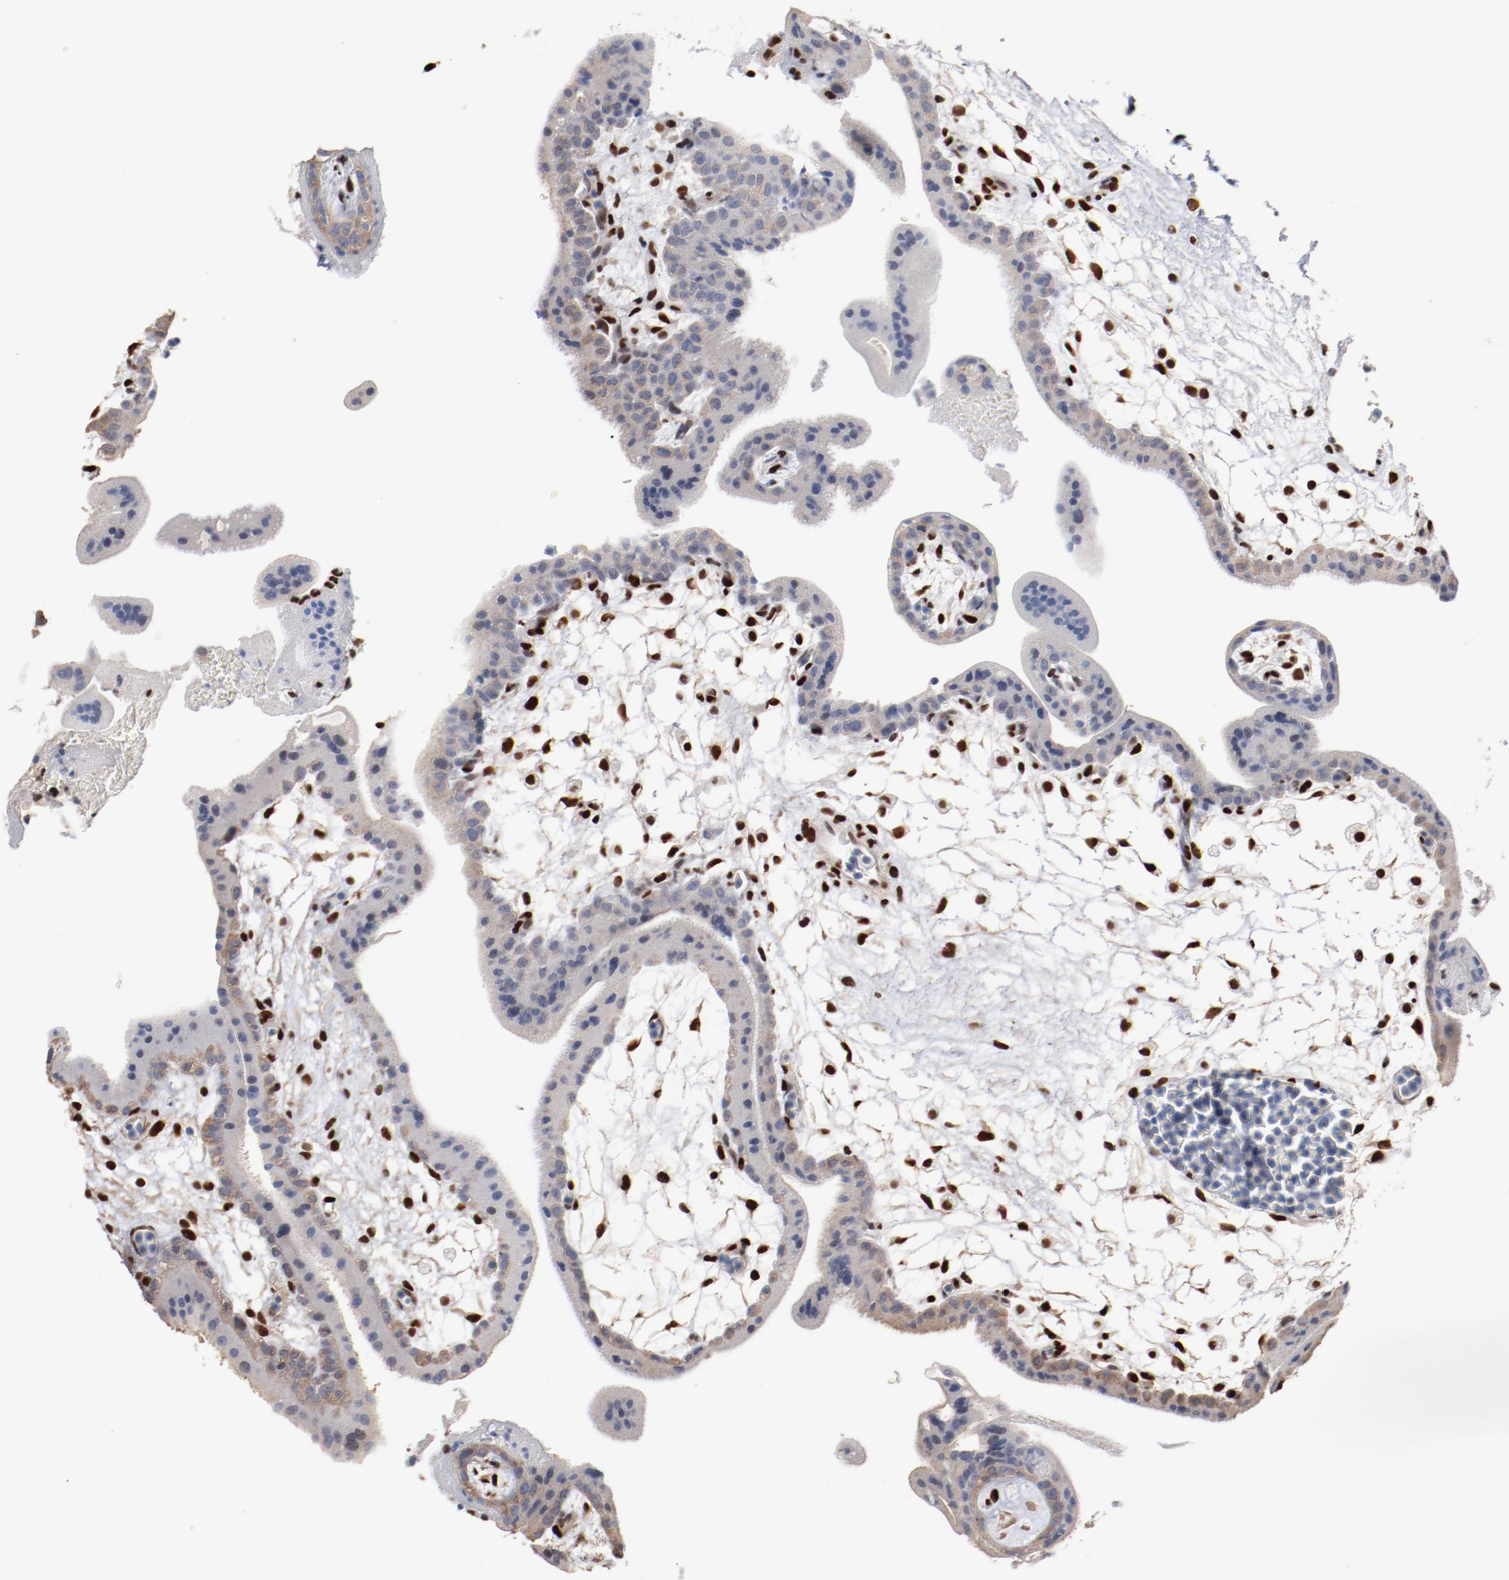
{"staining": {"intensity": "negative", "quantity": "none", "location": "none"}, "tissue": "placenta", "cell_type": "Decidual cells", "image_type": "normal", "snomed": [{"axis": "morphology", "description": "Normal tissue, NOS"}, {"axis": "topography", "description": "Placenta"}], "caption": "Decidual cells are negative for protein expression in benign human placenta. Nuclei are stained in blue.", "gene": "ZEB2", "patient": {"sex": "female", "age": 35}}